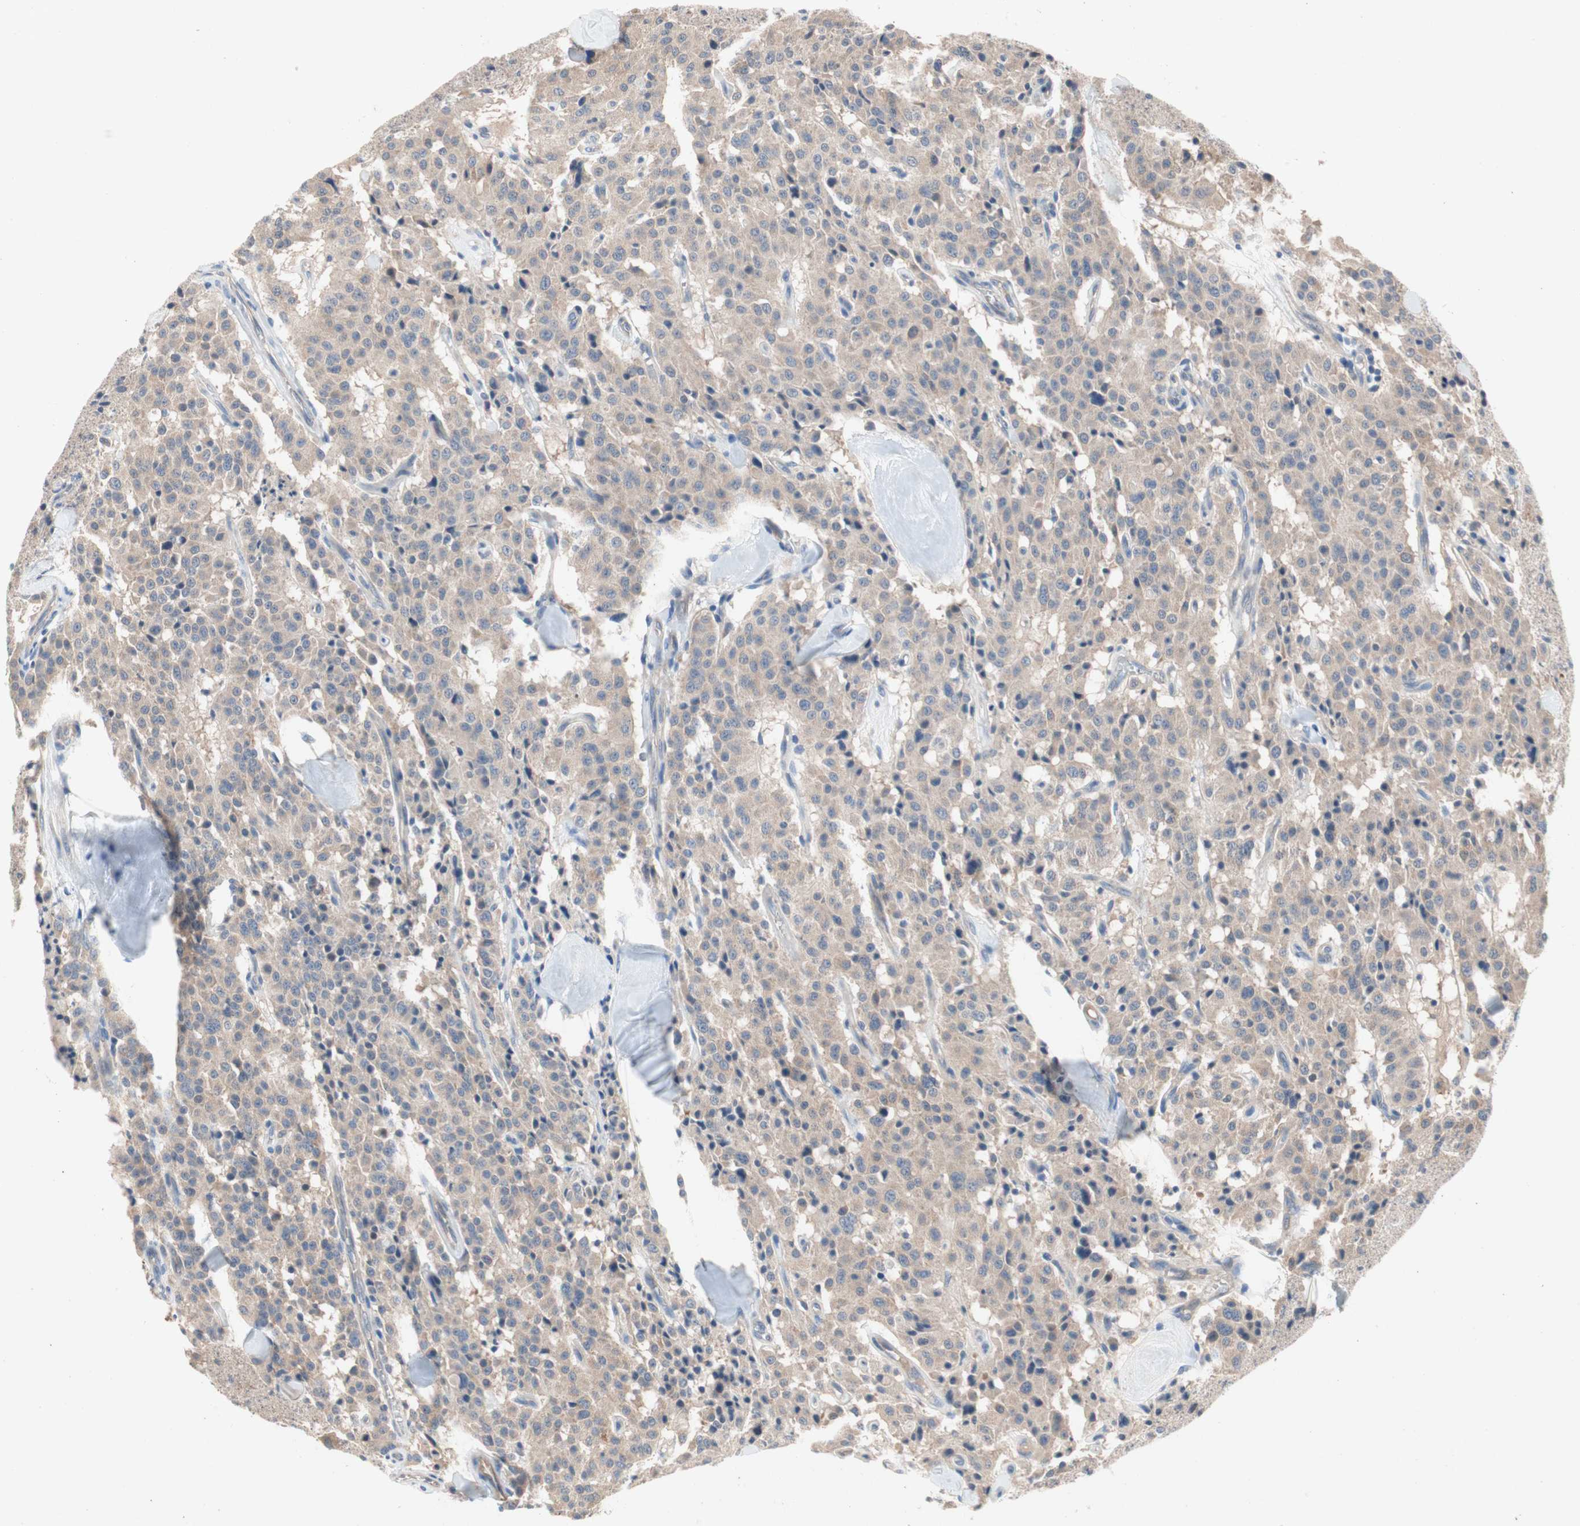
{"staining": {"intensity": "weak", "quantity": ">75%", "location": "cytoplasmic/membranous"}, "tissue": "carcinoid", "cell_type": "Tumor cells", "image_type": "cancer", "snomed": [{"axis": "morphology", "description": "Carcinoid, malignant, NOS"}, {"axis": "topography", "description": "Lung"}], "caption": "Tumor cells exhibit low levels of weak cytoplasmic/membranous positivity in approximately >75% of cells in human carcinoid.", "gene": "NCLN", "patient": {"sex": "male", "age": 30}}